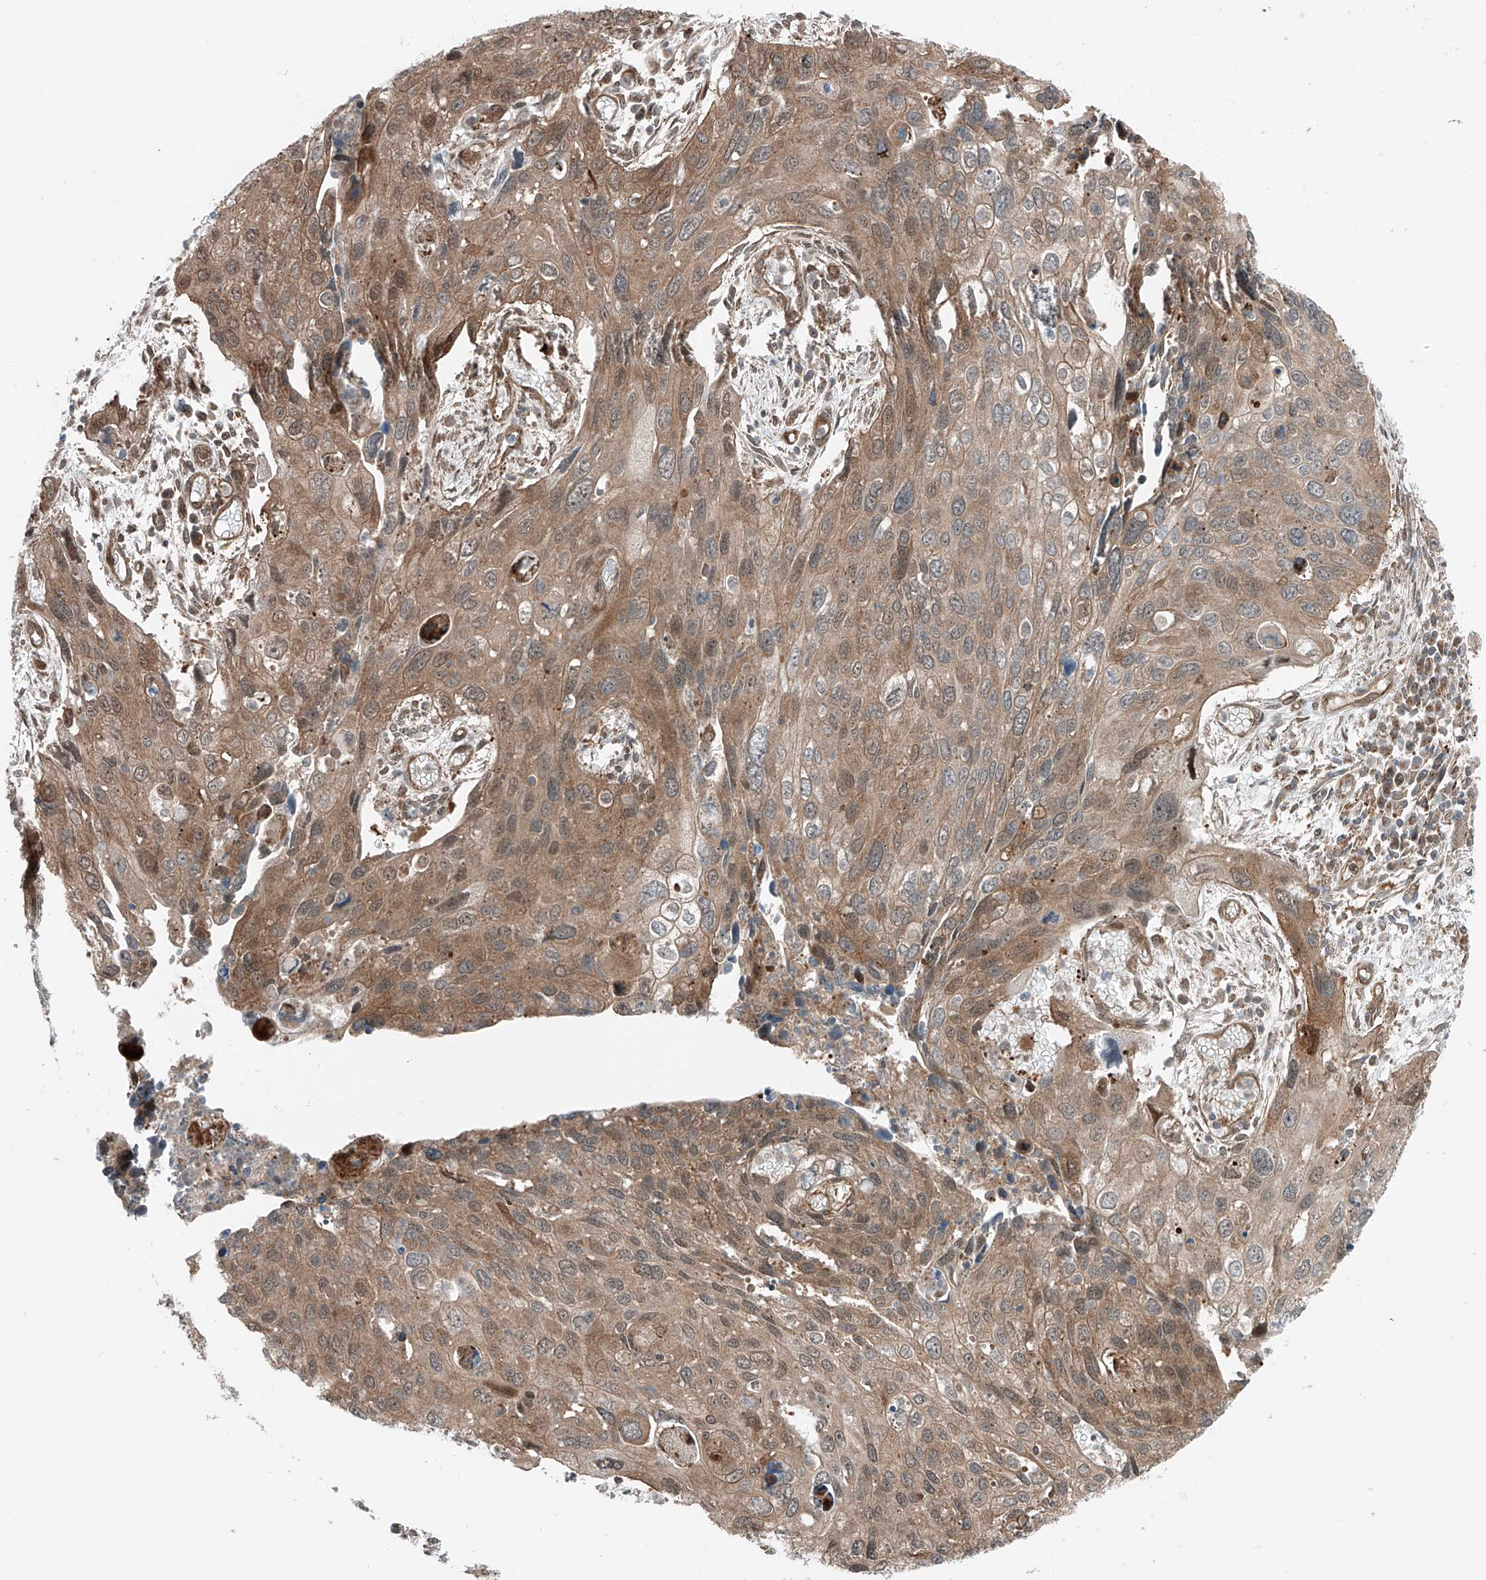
{"staining": {"intensity": "moderate", "quantity": ">75%", "location": "cytoplasmic/membranous,nuclear"}, "tissue": "cervical cancer", "cell_type": "Tumor cells", "image_type": "cancer", "snomed": [{"axis": "morphology", "description": "Squamous cell carcinoma, NOS"}, {"axis": "topography", "description": "Cervix"}], "caption": "An immunohistochemistry histopathology image of neoplastic tissue is shown. Protein staining in brown labels moderate cytoplasmic/membranous and nuclear positivity in cervical cancer (squamous cell carcinoma) within tumor cells.", "gene": "USP48", "patient": {"sex": "female", "age": 55}}